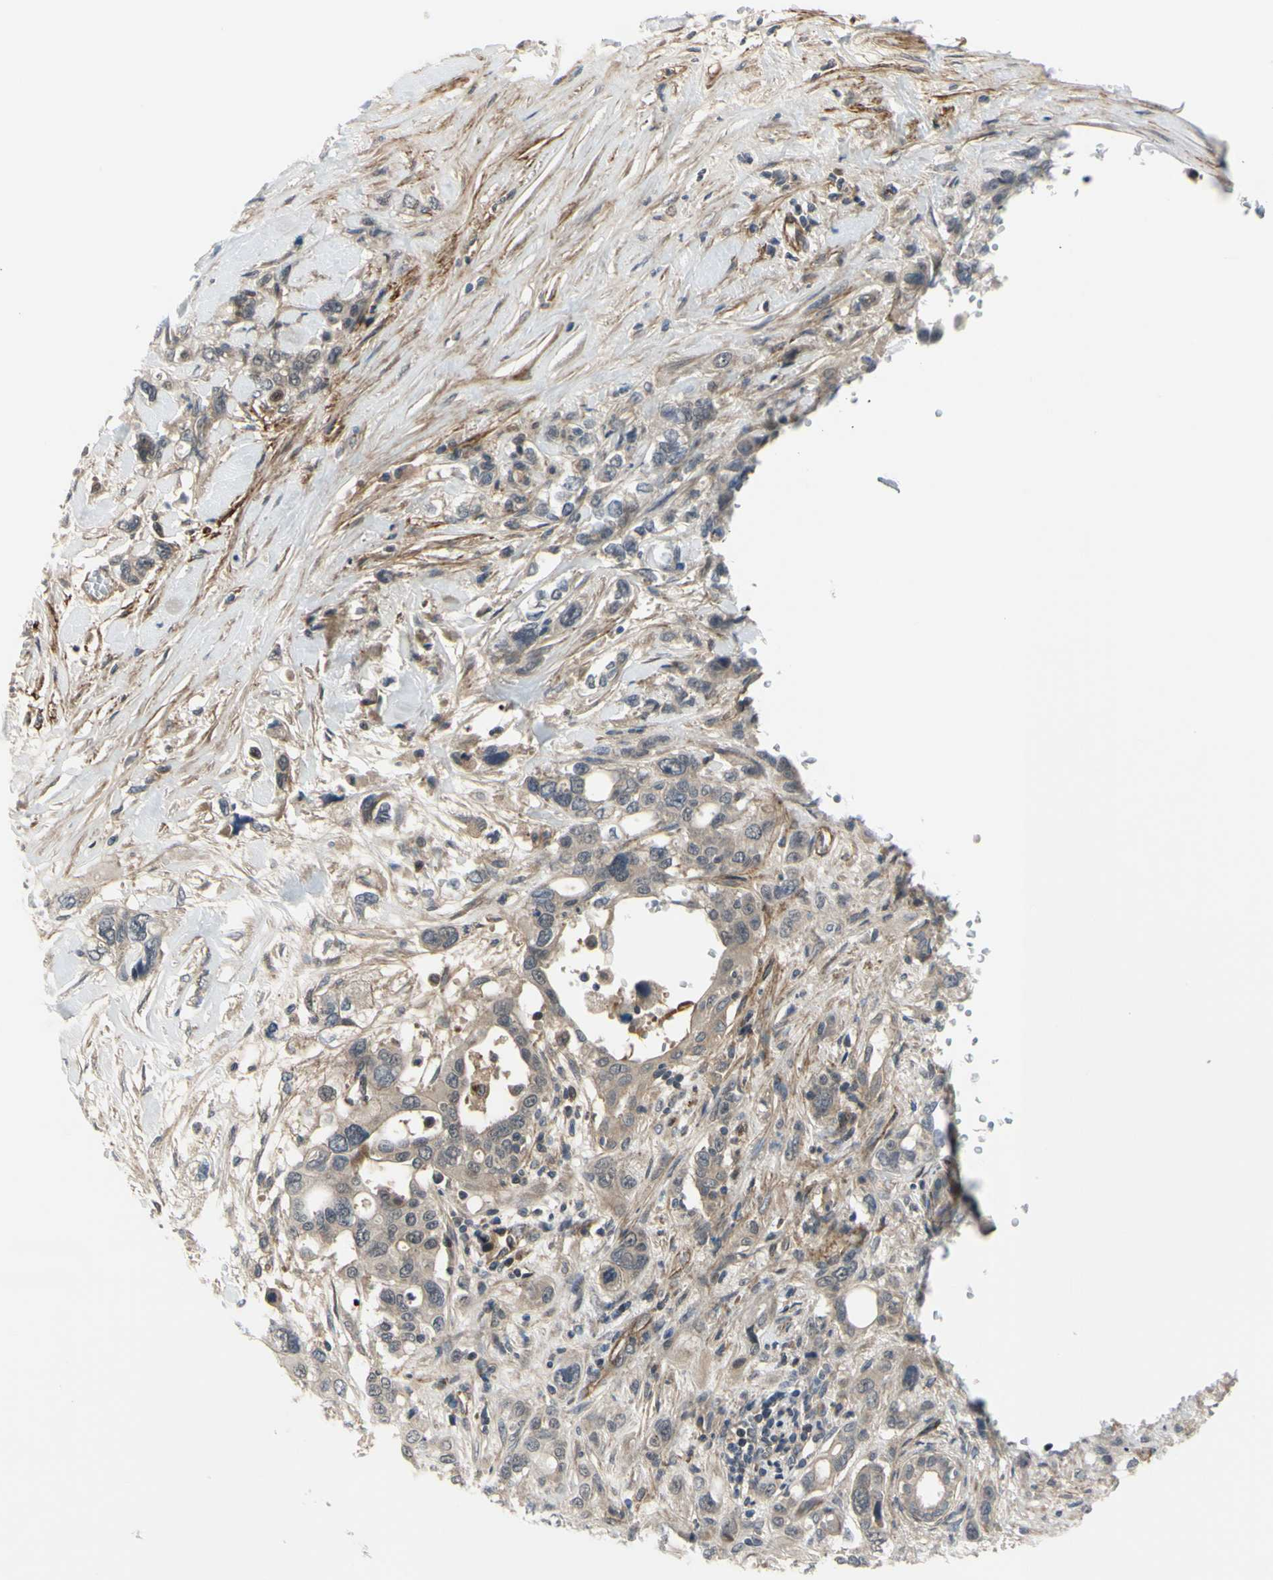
{"staining": {"intensity": "moderate", "quantity": ">75%", "location": "cytoplasmic/membranous"}, "tissue": "pancreatic cancer", "cell_type": "Tumor cells", "image_type": "cancer", "snomed": [{"axis": "morphology", "description": "Adenocarcinoma, NOS"}, {"axis": "topography", "description": "Pancreas"}], "caption": "Adenocarcinoma (pancreatic) tissue demonstrates moderate cytoplasmic/membranous expression in about >75% of tumor cells, visualized by immunohistochemistry.", "gene": "COMMD9", "patient": {"sex": "male", "age": 46}}